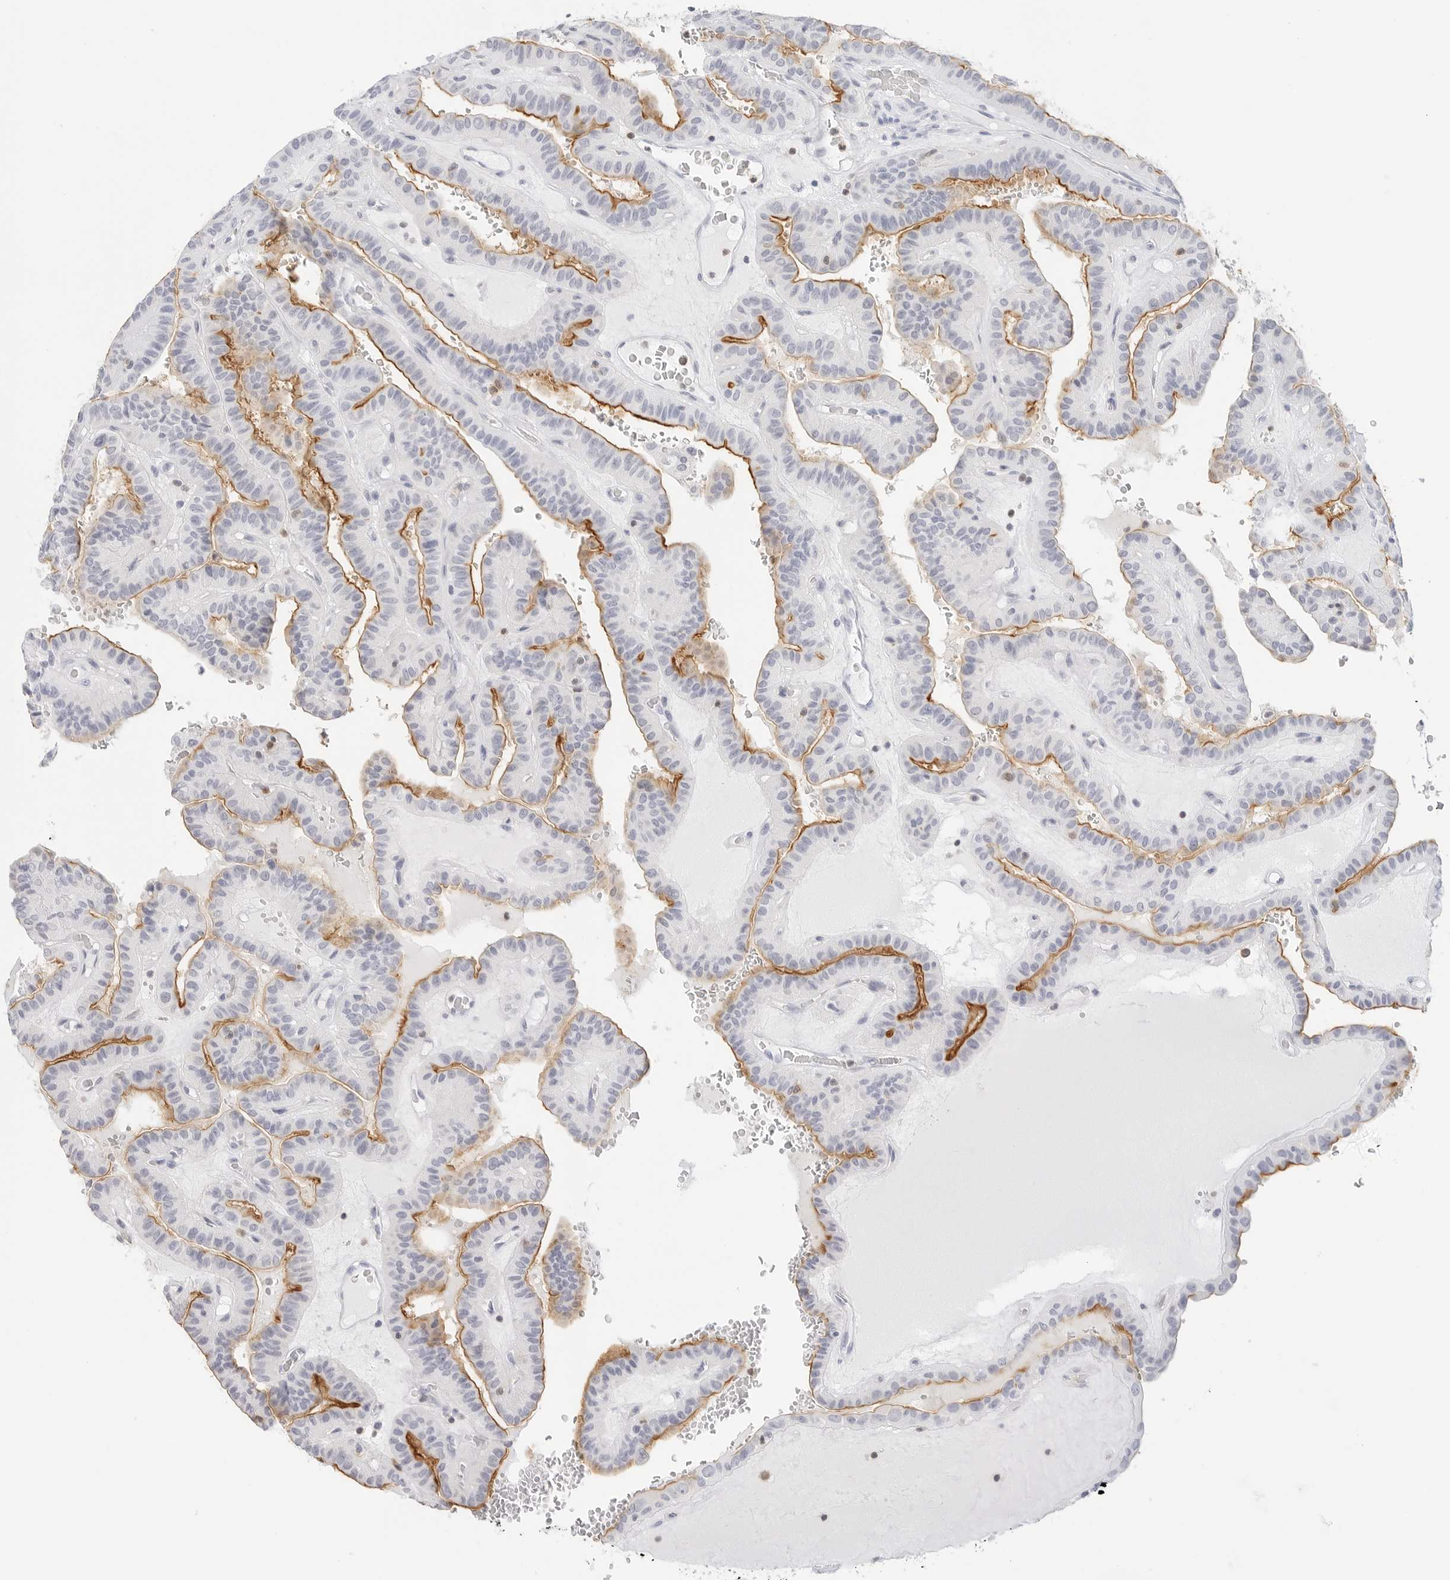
{"staining": {"intensity": "moderate", "quantity": "25%-75%", "location": "cytoplasmic/membranous"}, "tissue": "thyroid cancer", "cell_type": "Tumor cells", "image_type": "cancer", "snomed": [{"axis": "morphology", "description": "Papillary adenocarcinoma, NOS"}, {"axis": "topography", "description": "Thyroid gland"}], "caption": "Thyroid papillary adenocarcinoma stained with IHC exhibits moderate cytoplasmic/membranous expression in about 25%-75% of tumor cells.", "gene": "SLC9A3R1", "patient": {"sex": "male", "age": 77}}